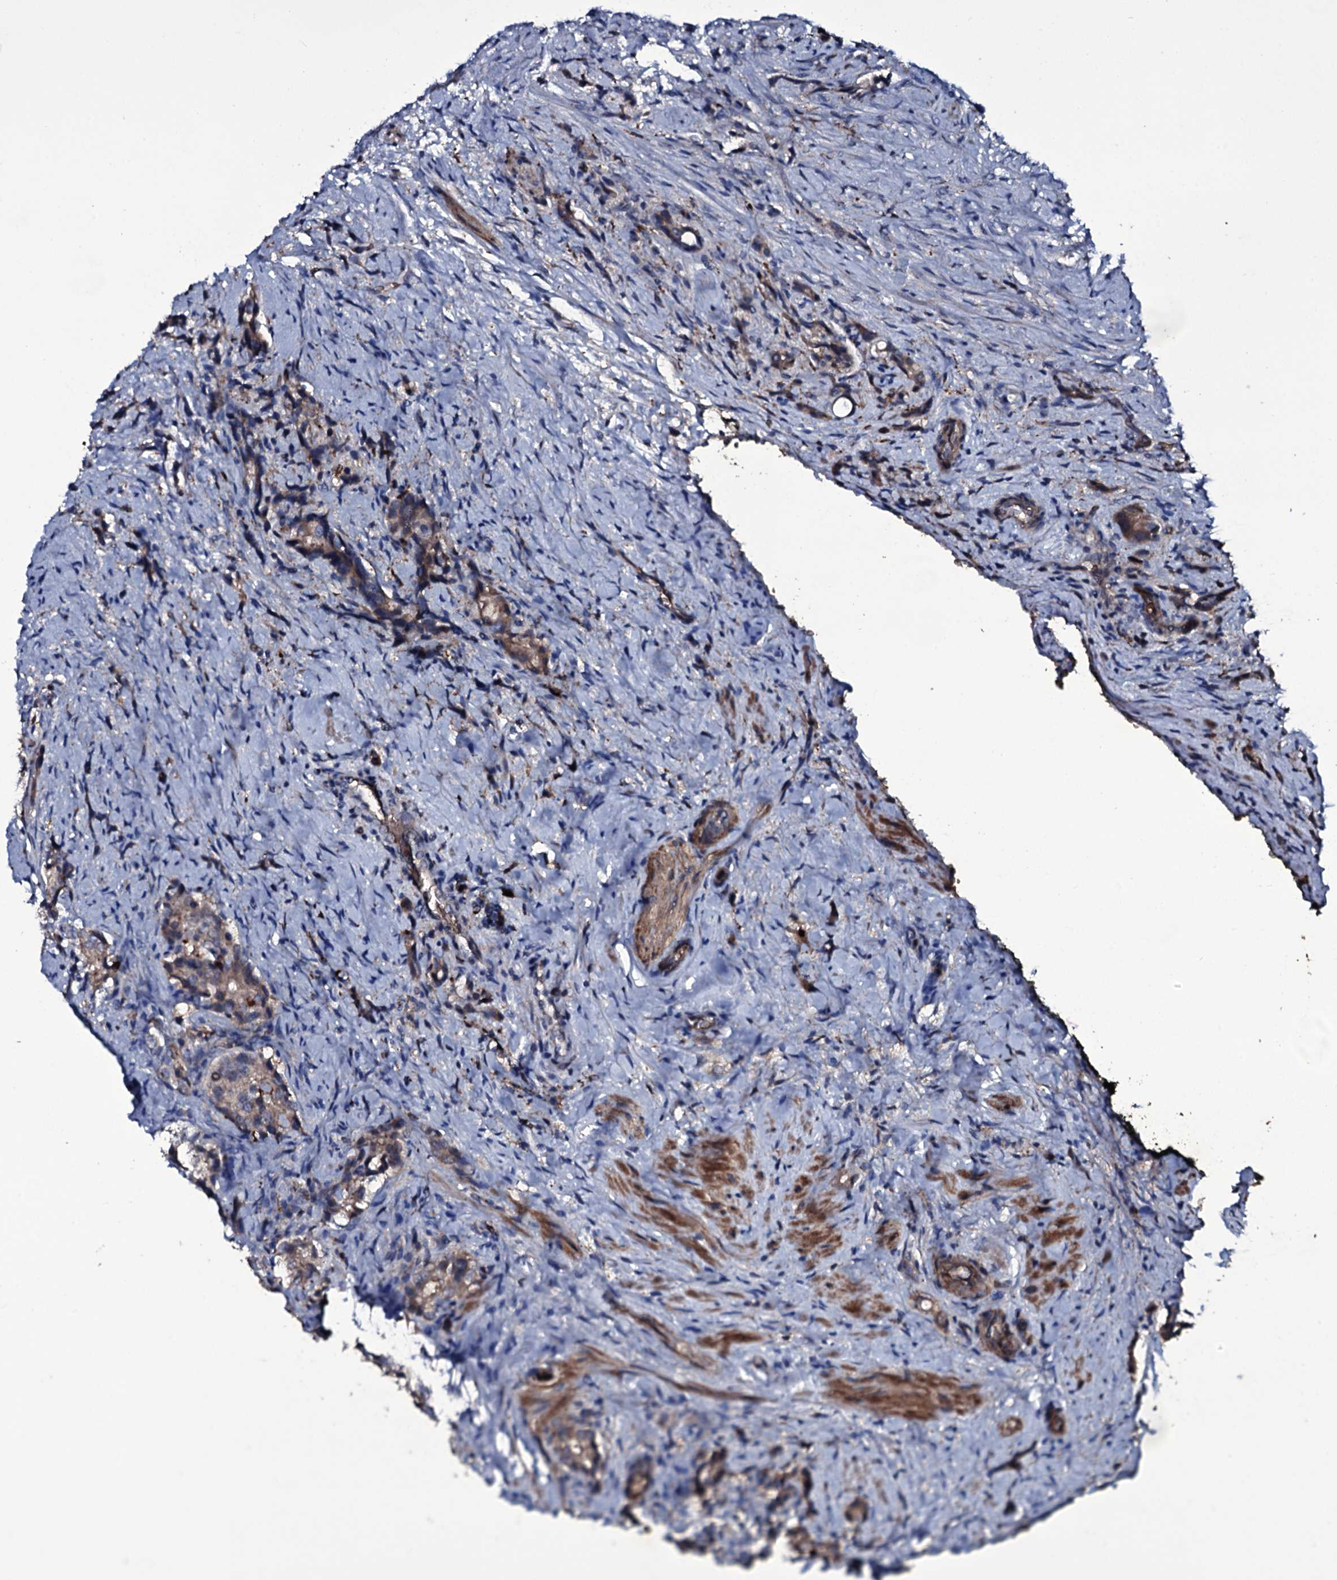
{"staining": {"intensity": "weak", "quantity": "25%-75%", "location": "cytoplasmic/membranous"}, "tissue": "prostate cancer", "cell_type": "Tumor cells", "image_type": "cancer", "snomed": [{"axis": "morphology", "description": "Adenocarcinoma, High grade"}, {"axis": "topography", "description": "Prostate"}], "caption": "High-power microscopy captured an immunohistochemistry (IHC) image of high-grade adenocarcinoma (prostate), revealing weak cytoplasmic/membranous expression in approximately 25%-75% of tumor cells.", "gene": "ZSWIM8", "patient": {"sex": "male", "age": 65}}